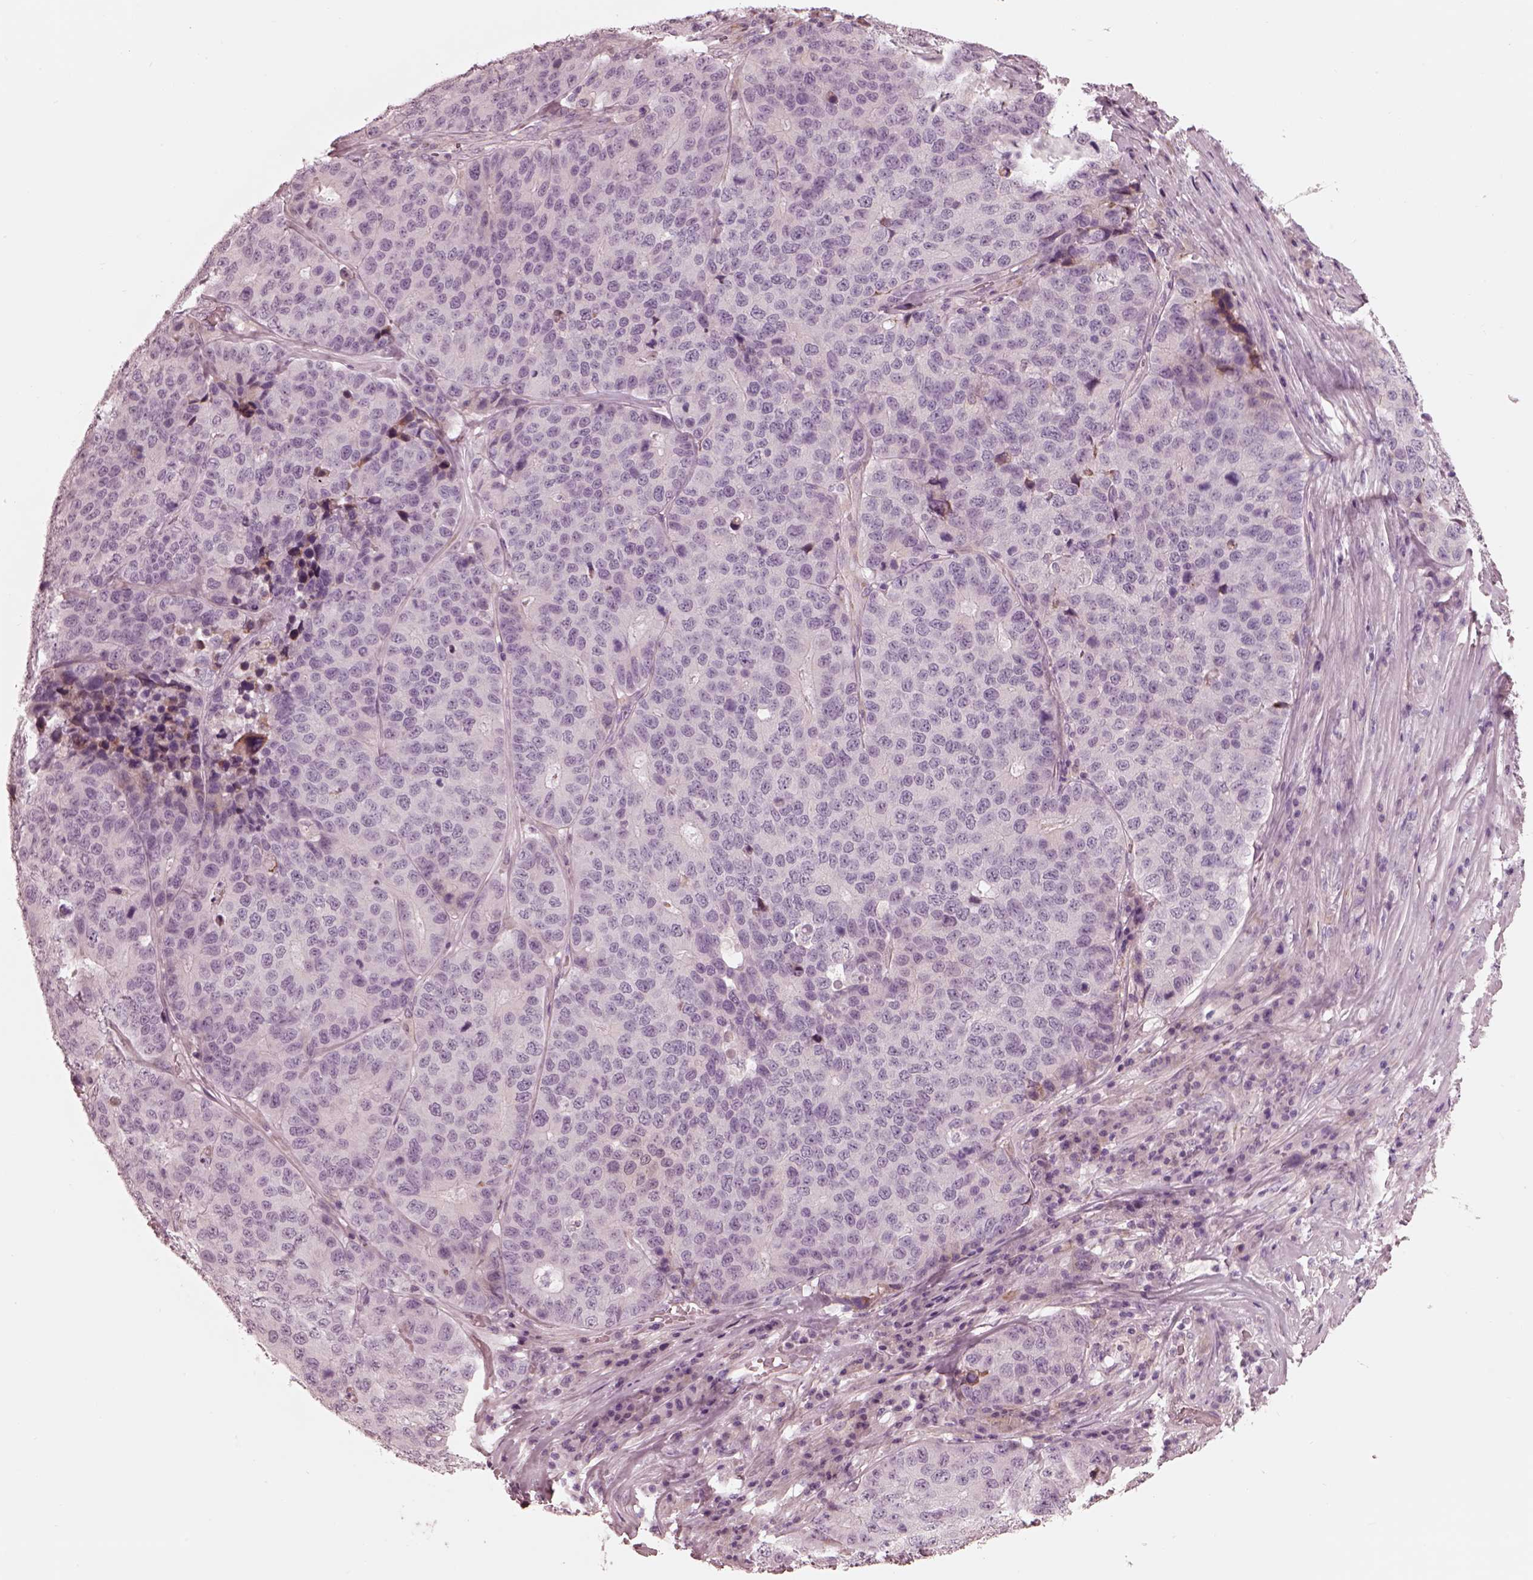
{"staining": {"intensity": "negative", "quantity": "none", "location": "none"}, "tissue": "stomach cancer", "cell_type": "Tumor cells", "image_type": "cancer", "snomed": [{"axis": "morphology", "description": "Adenocarcinoma, NOS"}, {"axis": "topography", "description": "Stomach"}], "caption": "A high-resolution histopathology image shows IHC staining of adenocarcinoma (stomach), which demonstrates no significant staining in tumor cells. (DAB immunohistochemistry visualized using brightfield microscopy, high magnification).", "gene": "CADM2", "patient": {"sex": "male", "age": 71}}